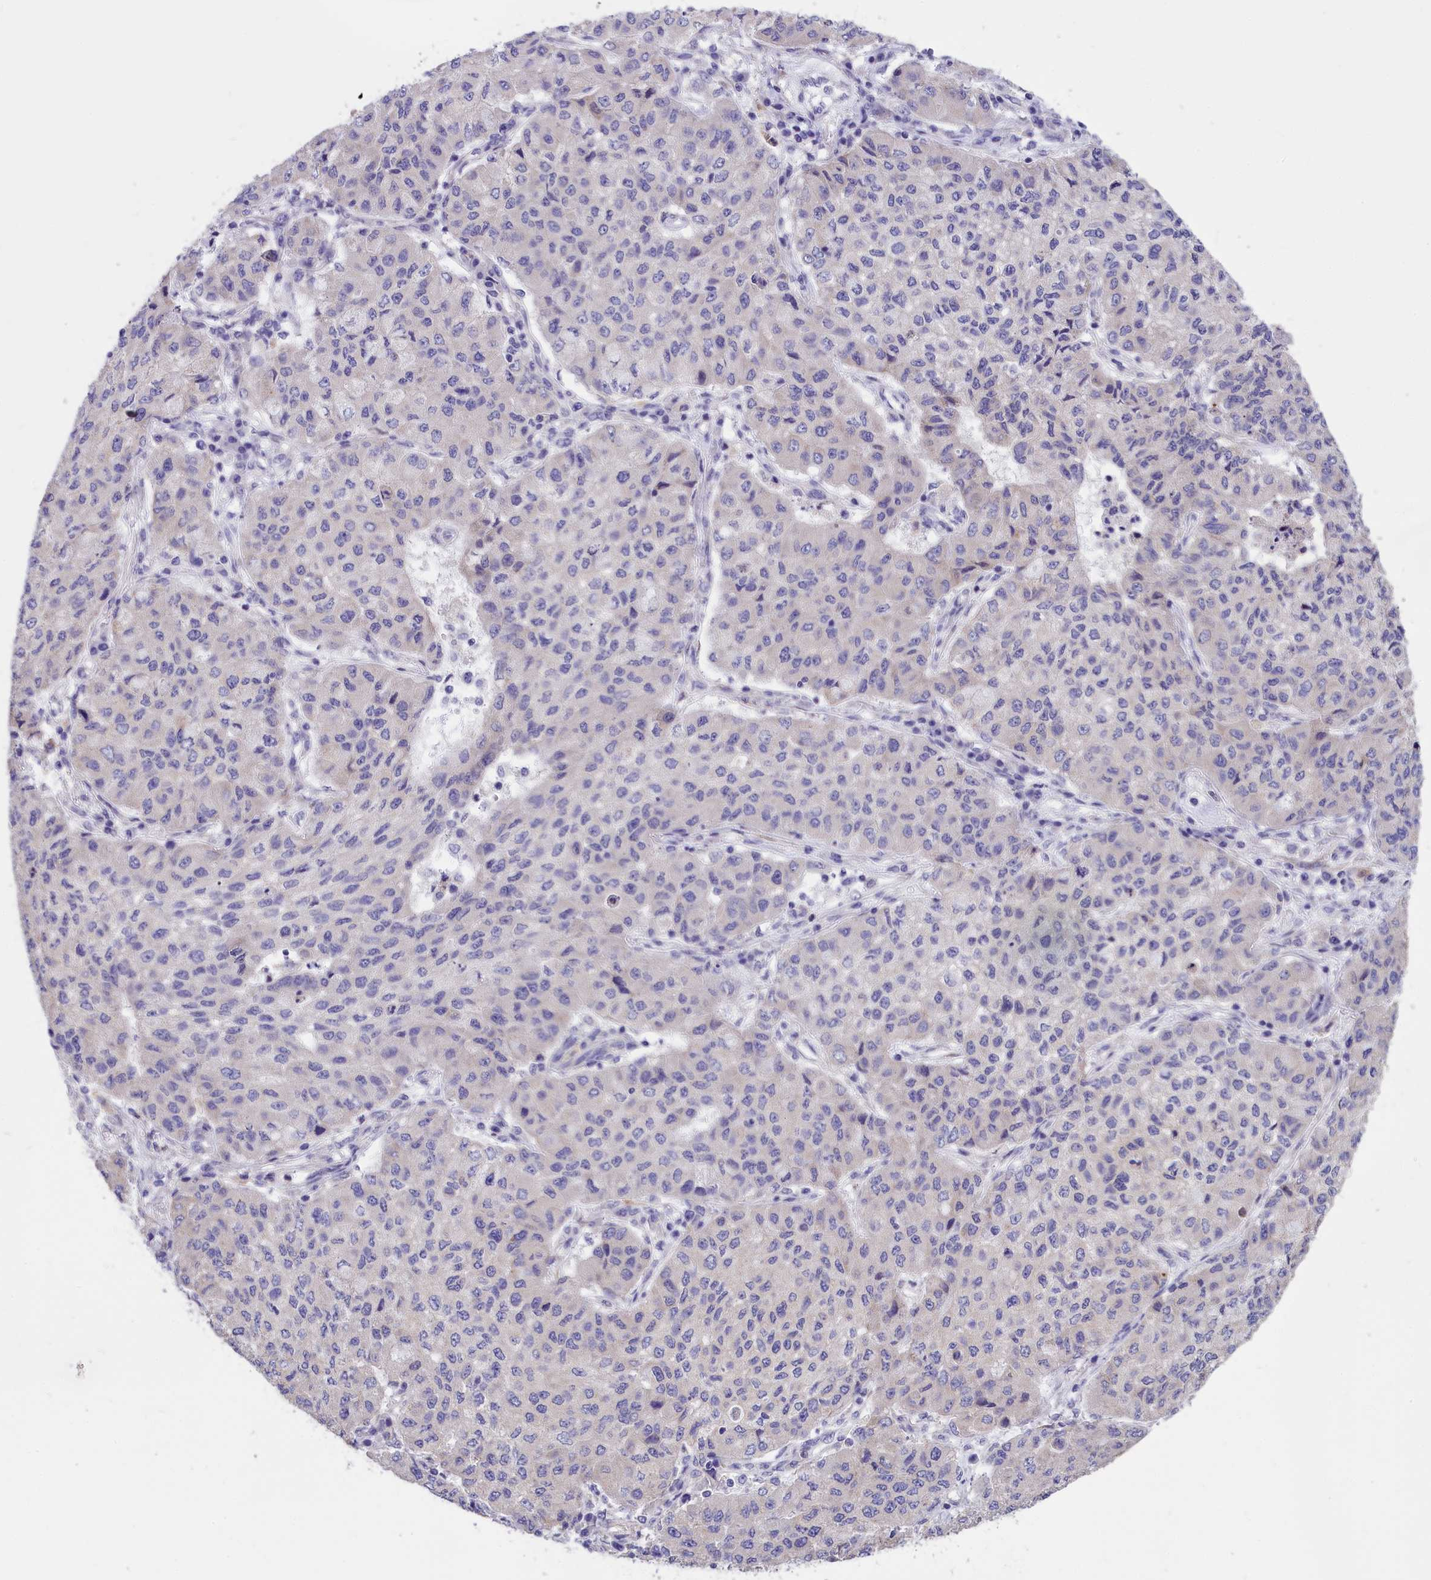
{"staining": {"intensity": "negative", "quantity": "none", "location": "none"}, "tissue": "lung cancer", "cell_type": "Tumor cells", "image_type": "cancer", "snomed": [{"axis": "morphology", "description": "Squamous cell carcinoma, NOS"}, {"axis": "topography", "description": "Lung"}], "caption": "Tumor cells show no significant staining in squamous cell carcinoma (lung).", "gene": "CYP2U1", "patient": {"sex": "male", "age": 74}}